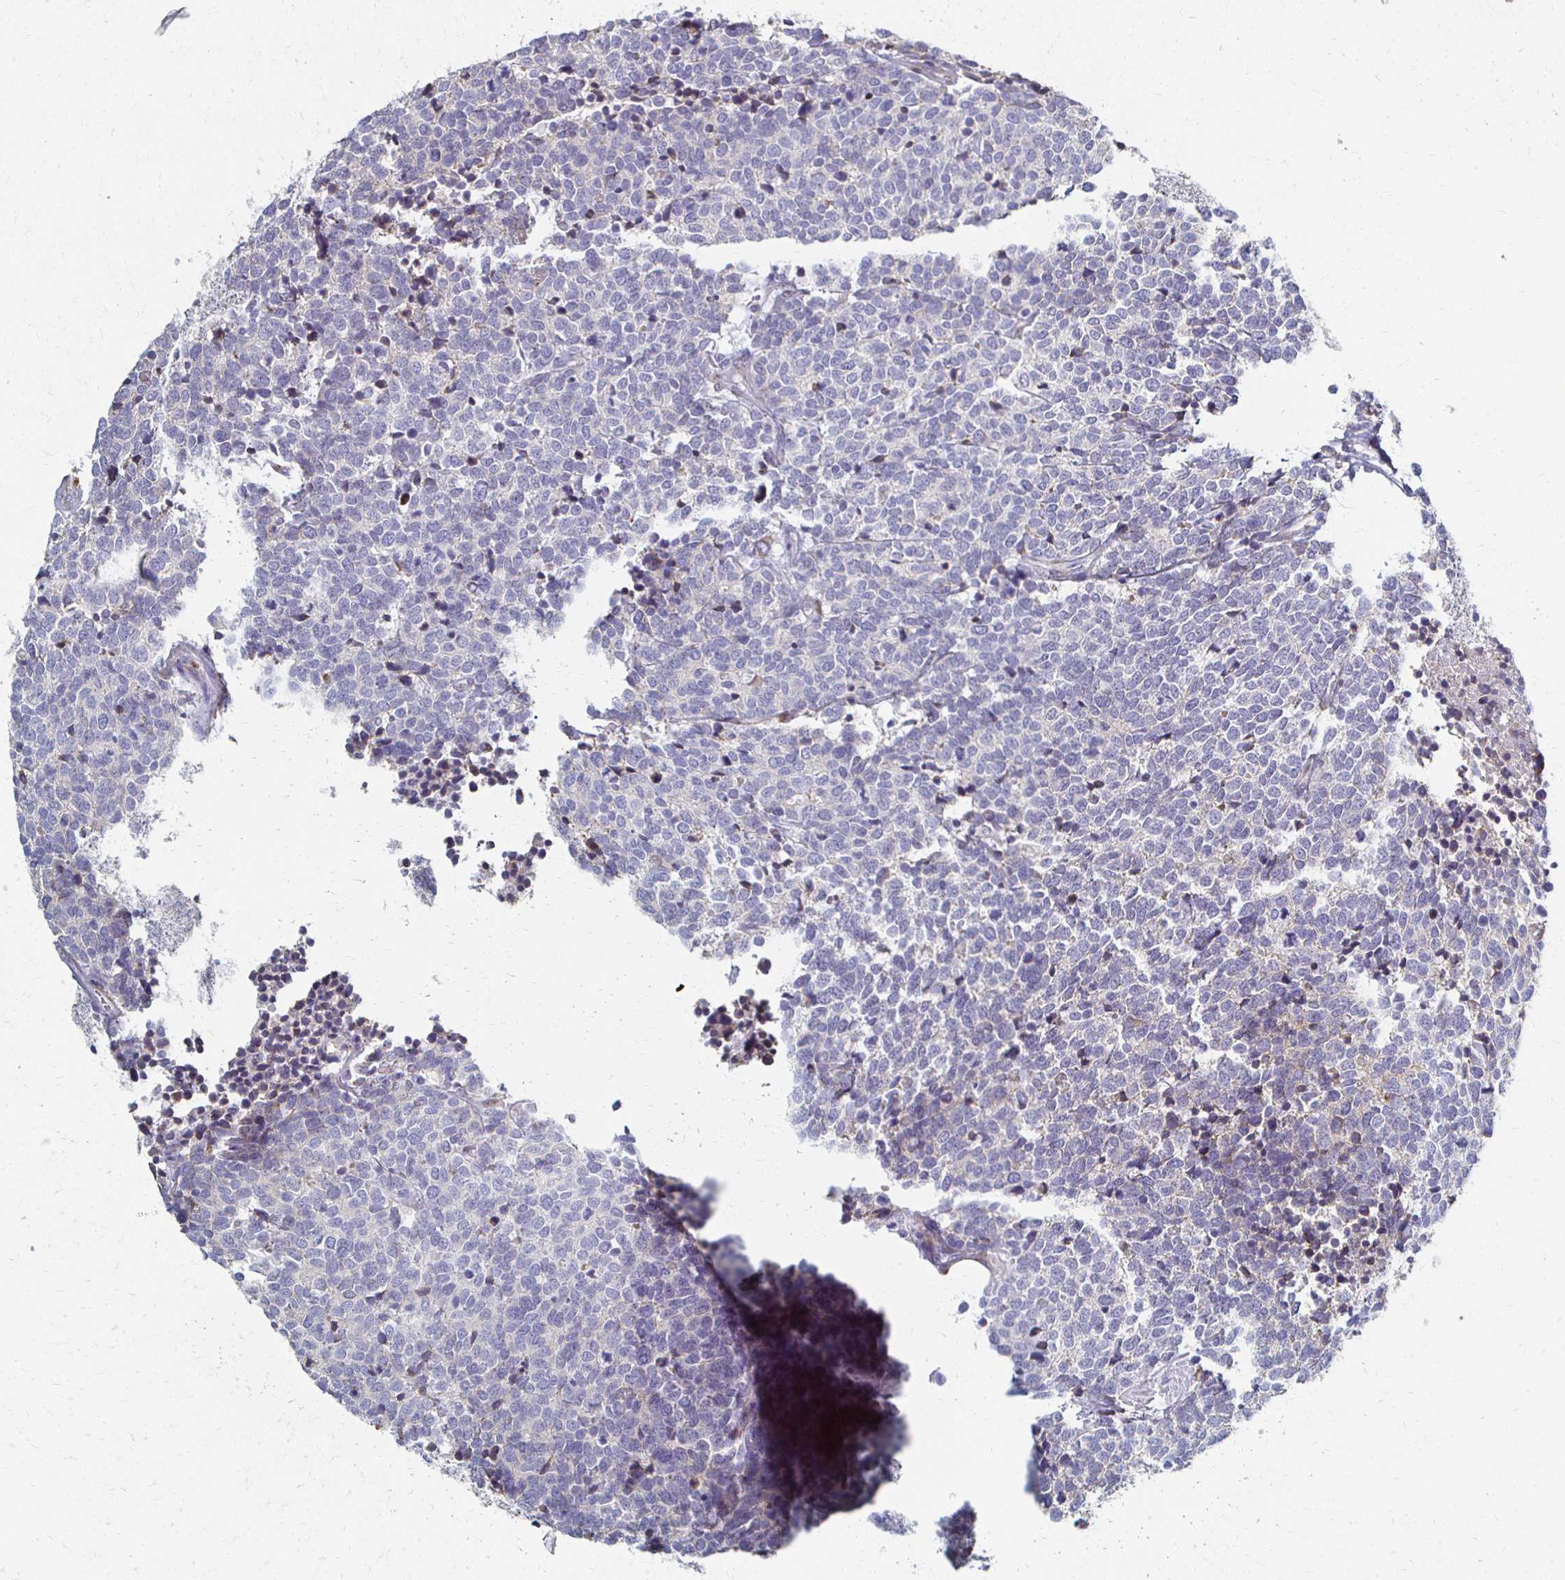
{"staining": {"intensity": "negative", "quantity": "none", "location": "none"}, "tissue": "carcinoid", "cell_type": "Tumor cells", "image_type": "cancer", "snomed": [{"axis": "morphology", "description": "Carcinoid, malignant, NOS"}, {"axis": "topography", "description": "Skin"}], "caption": "Malignant carcinoid was stained to show a protein in brown. There is no significant staining in tumor cells.", "gene": "ATP1A3", "patient": {"sex": "female", "age": 79}}